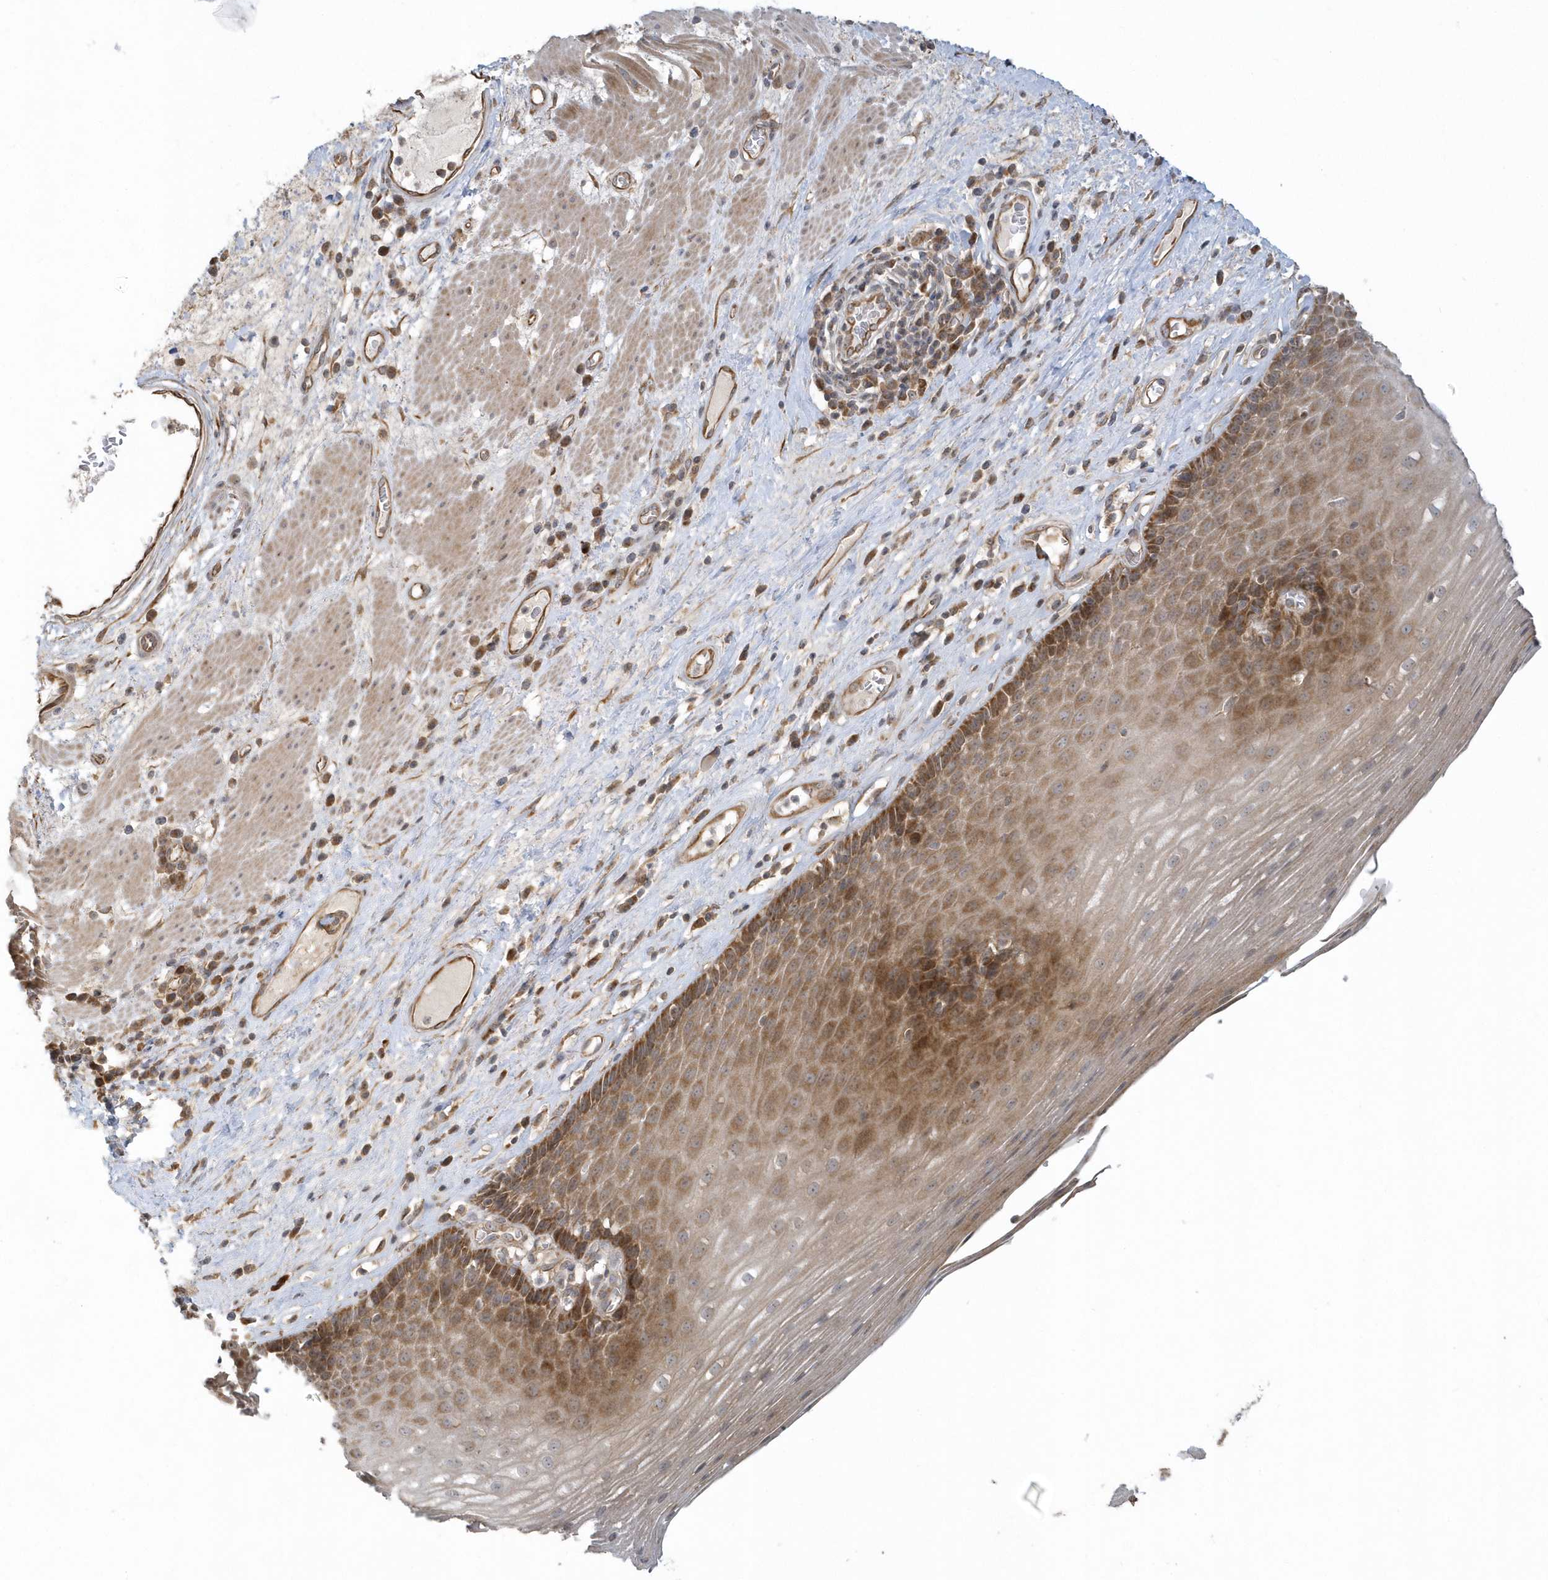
{"staining": {"intensity": "moderate", "quantity": ">75%", "location": "cytoplasmic/membranous"}, "tissue": "esophagus", "cell_type": "Squamous epithelial cells", "image_type": "normal", "snomed": [{"axis": "morphology", "description": "Normal tissue, NOS"}, {"axis": "topography", "description": "Esophagus"}], "caption": "Immunohistochemistry of benign human esophagus demonstrates medium levels of moderate cytoplasmic/membranous positivity in approximately >75% of squamous epithelial cells.", "gene": "THG1L", "patient": {"sex": "male", "age": 62}}